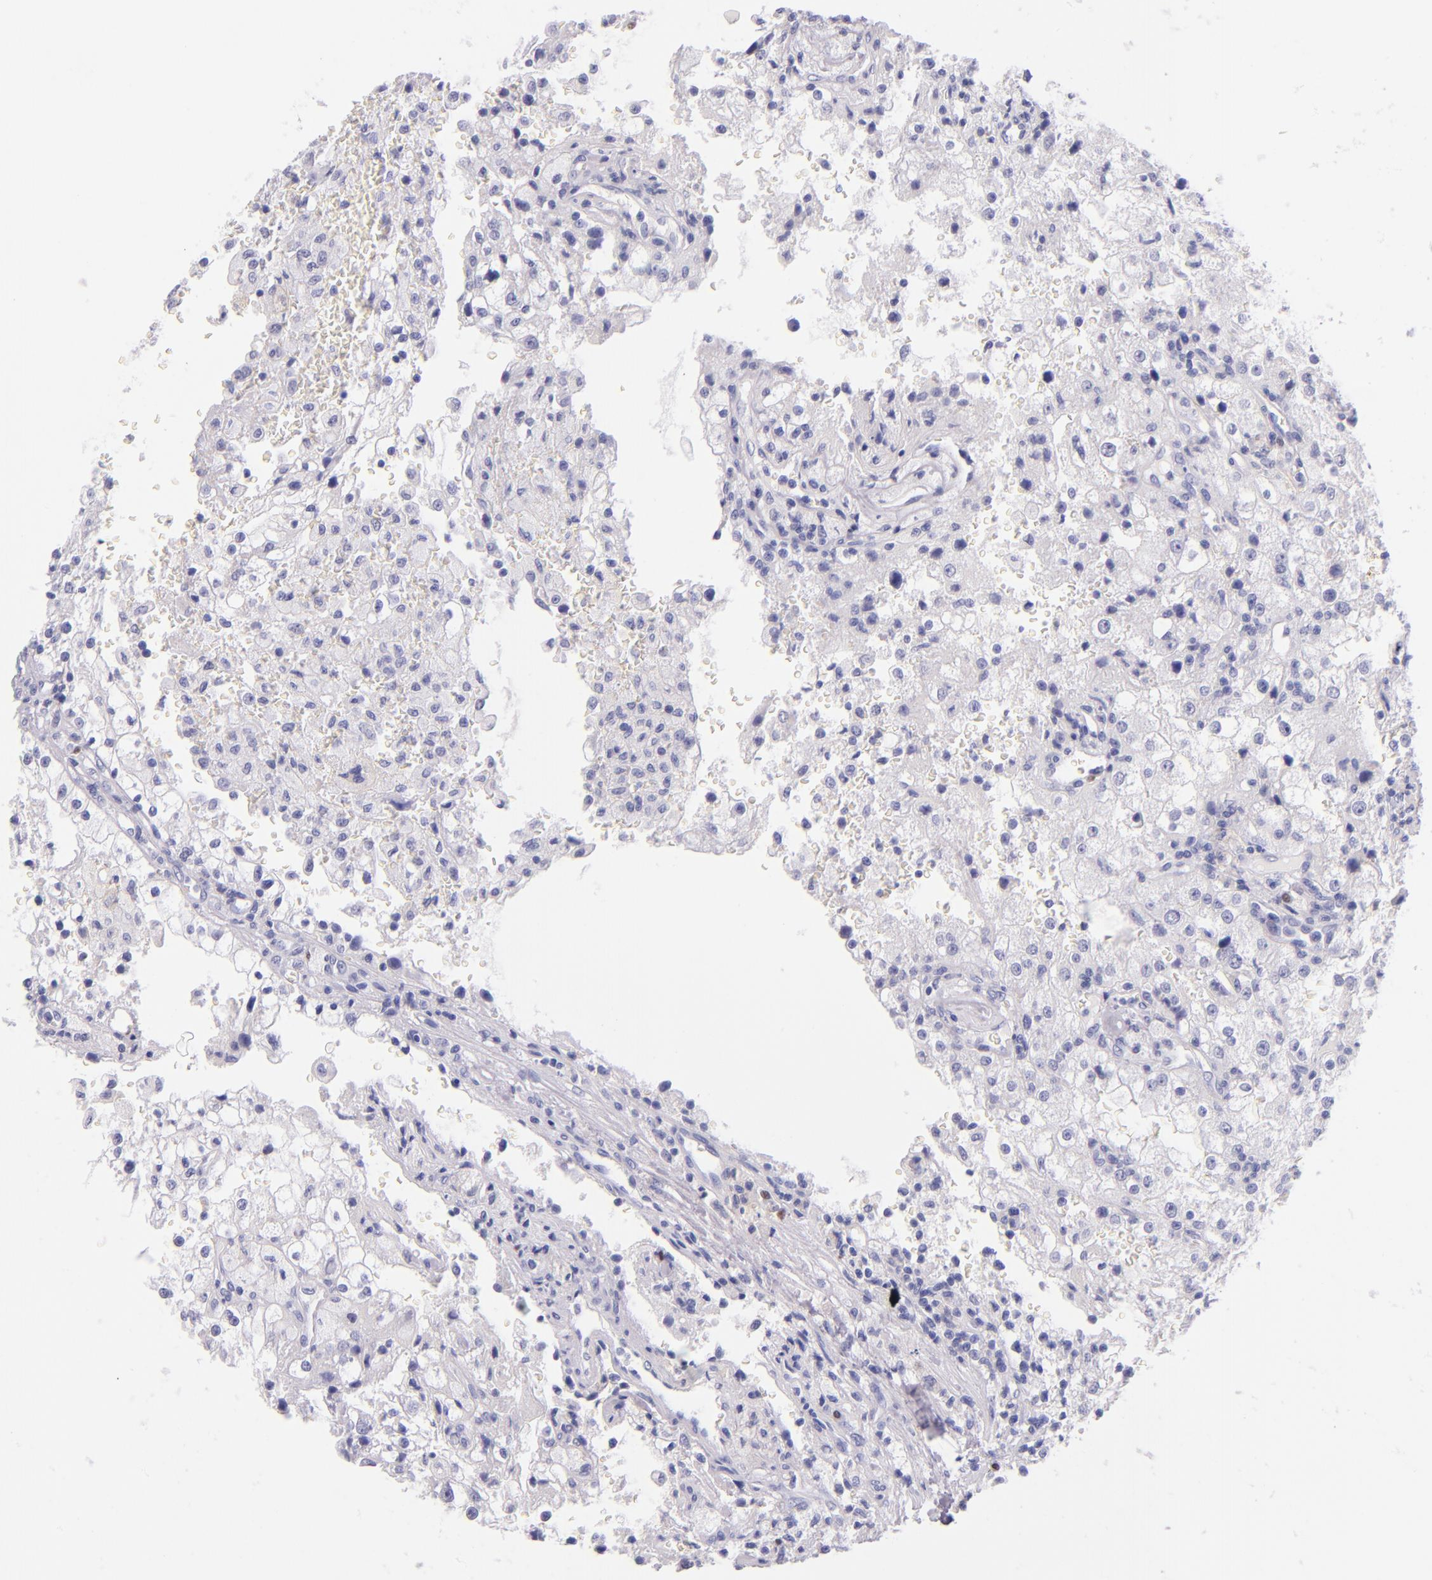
{"staining": {"intensity": "negative", "quantity": "none", "location": "none"}, "tissue": "renal cancer", "cell_type": "Tumor cells", "image_type": "cancer", "snomed": [{"axis": "morphology", "description": "Adenocarcinoma, NOS"}, {"axis": "topography", "description": "Kidney"}], "caption": "This is a photomicrograph of immunohistochemistry staining of renal cancer, which shows no expression in tumor cells.", "gene": "IRF4", "patient": {"sex": "female", "age": 74}}